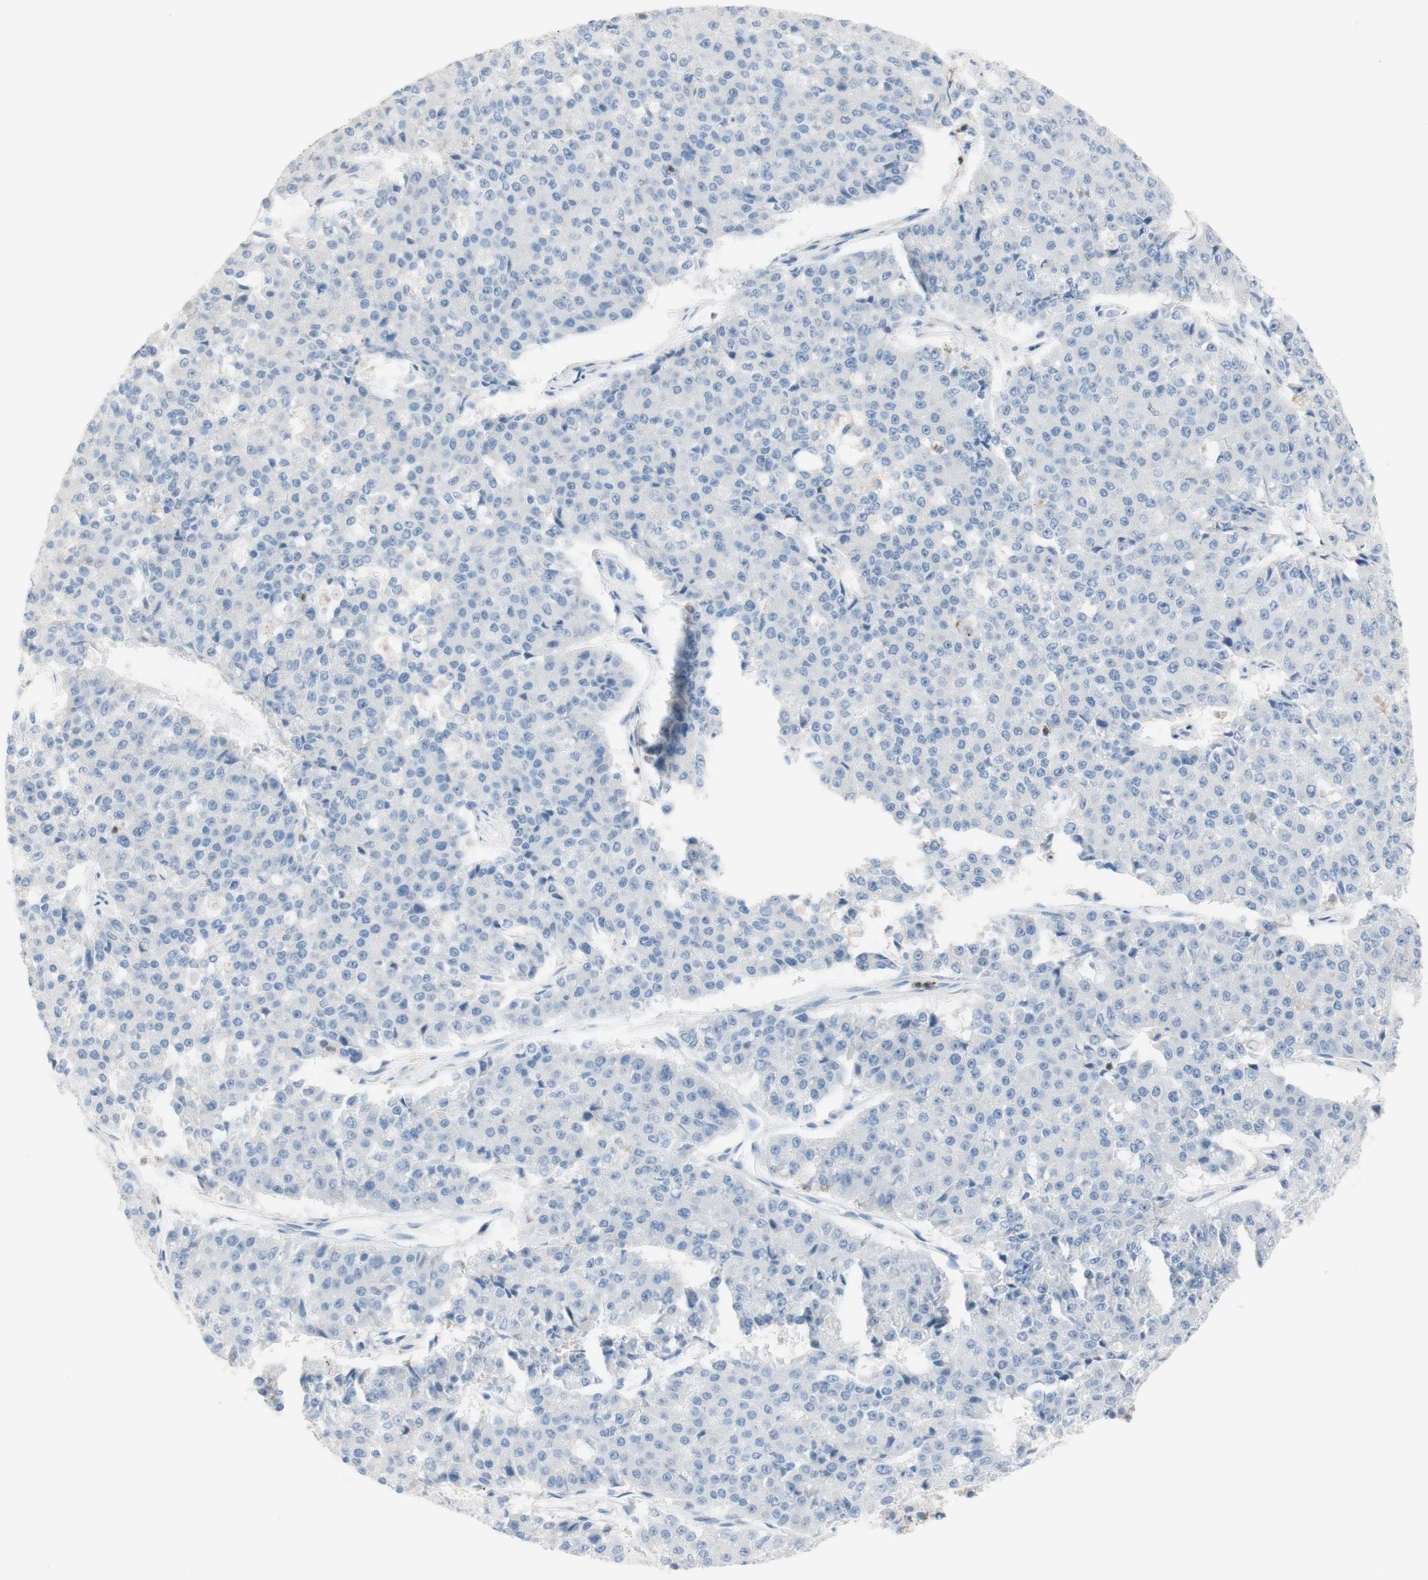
{"staining": {"intensity": "negative", "quantity": "none", "location": "none"}, "tissue": "pancreatic cancer", "cell_type": "Tumor cells", "image_type": "cancer", "snomed": [{"axis": "morphology", "description": "Adenocarcinoma, NOS"}, {"axis": "topography", "description": "Pancreas"}], "caption": "Image shows no protein expression in tumor cells of pancreatic adenocarcinoma tissue.", "gene": "SPINK6", "patient": {"sex": "male", "age": 50}}